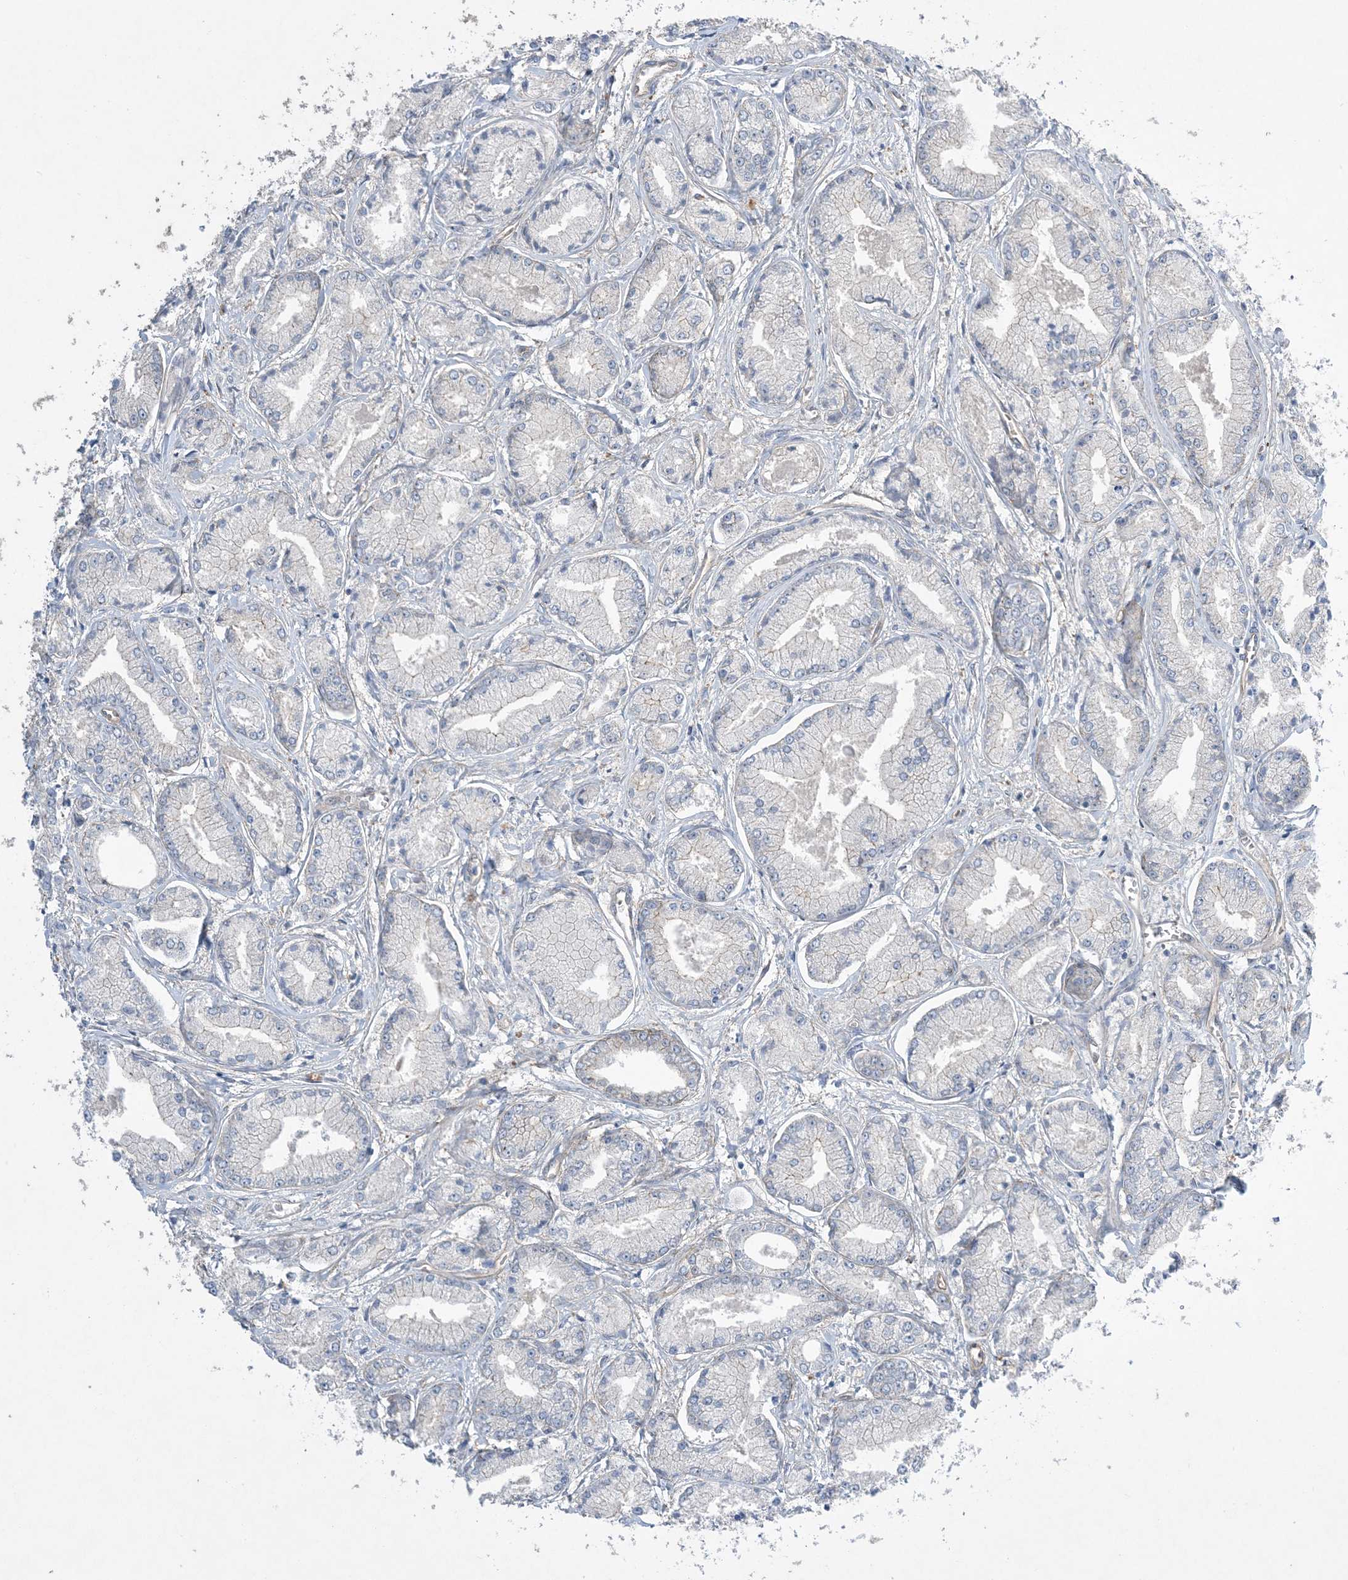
{"staining": {"intensity": "negative", "quantity": "none", "location": "none"}, "tissue": "prostate cancer", "cell_type": "Tumor cells", "image_type": "cancer", "snomed": [{"axis": "morphology", "description": "Adenocarcinoma, Low grade"}, {"axis": "topography", "description": "Prostate"}], "caption": "Immunohistochemistry (IHC) of prostate low-grade adenocarcinoma demonstrates no staining in tumor cells.", "gene": "AOC1", "patient": {"sex": "male", "age": 60}}